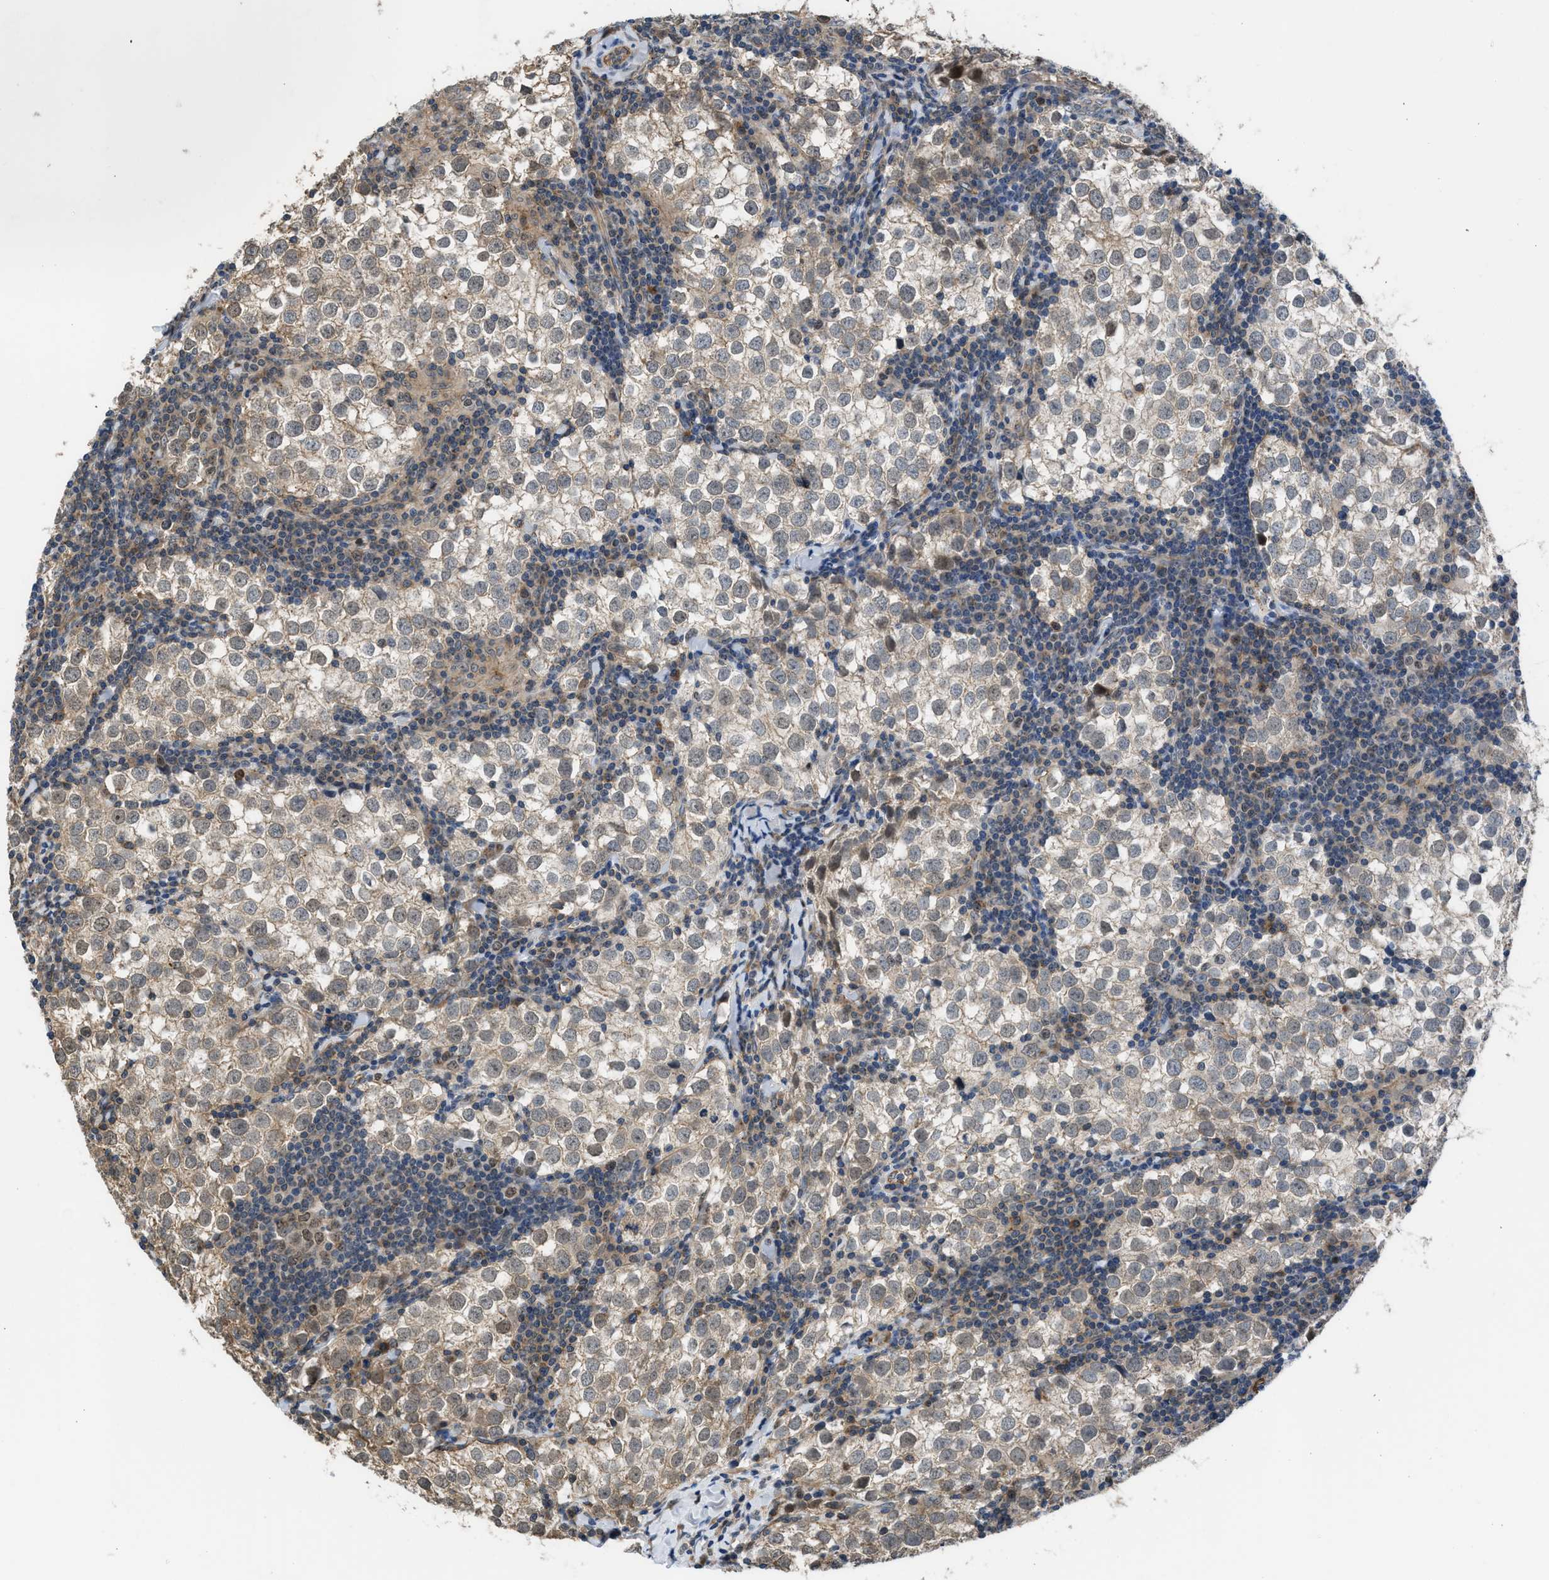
{"staining": {"intensity": "moderate", "quantity": "25%-75%", "location": "cytoplasmic/membranous"}, "tissue": "testis cancer", "cell_type": "Tumor cells", "image_type": "cancer", "snomed": [{"axis": "morphology", "description": "Seminoma, NOS"}, {"axis": "morphology", "description": "Carcinoma, Embryonal, NOS"}, {"axis": "topography", "description": "Testis"}], "caption": "Testis cancer tissue demonstrates moderate cytoplasmic/membranous staining in approximately 25%-75% of tumor cells", "gene": "GPATCH2L", "patient": {"sex": "male", "age": 36}}